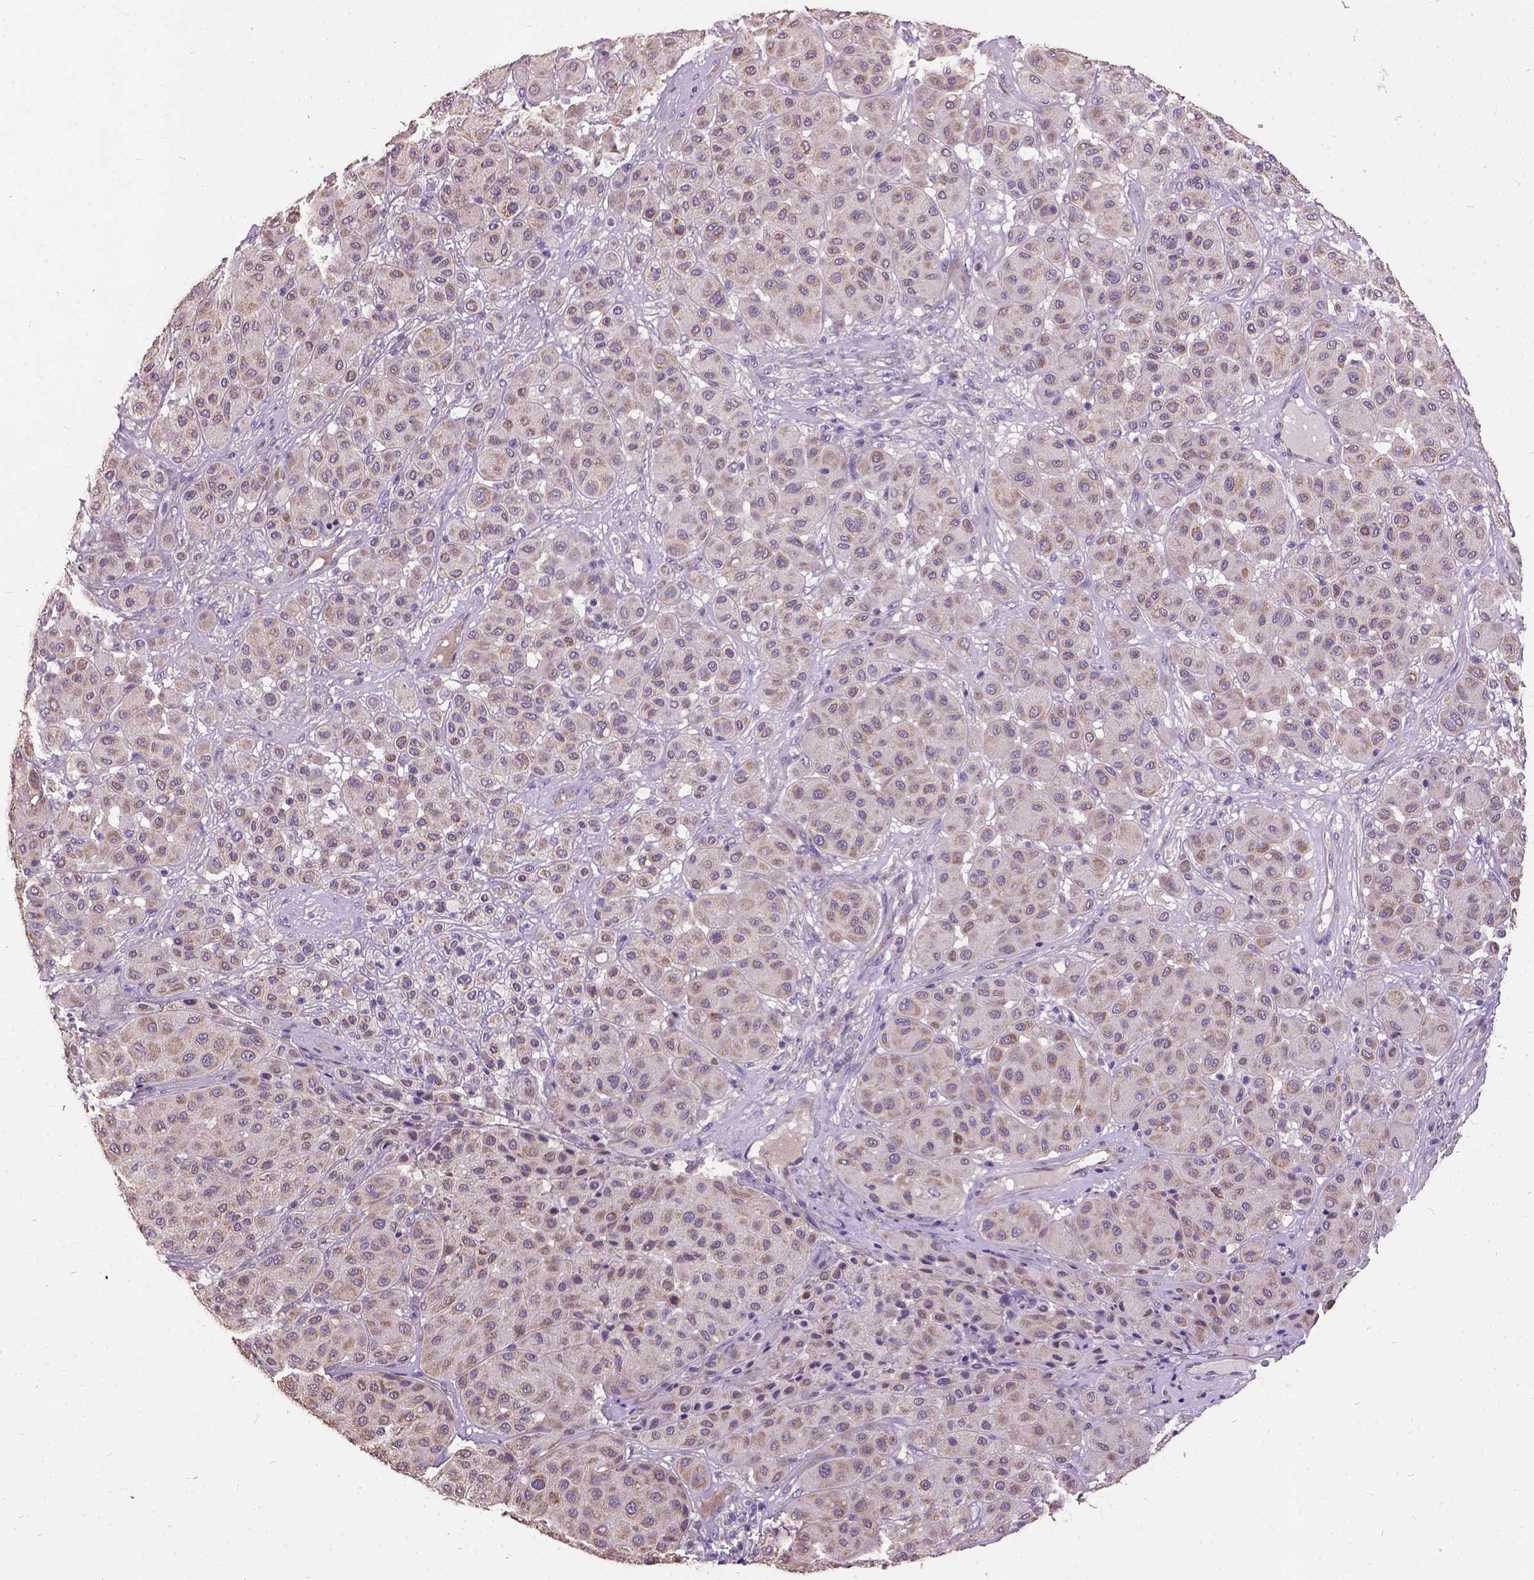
{"staining": {"intensity": "weak", "quantity": ">75%", "location": "cytoplasmic/membranous"}, "tissue": "melanoma", "cell_type": "Tumor cells", "image_type": "cancer", "snomed": [{"axis": "morphology", "description": "Malignant melanoma, Metastatic site"}, {"axis": "topography", "description": "Smooth muscle"}], "caption": "Tumor cells demonstrate low levels of weak cytoplasmic/membranous expression in about >75% of cells in malignant melanoma (metastatic site).", "gene": "DQX1", "patient": {"sex": "male", "age": 41}}